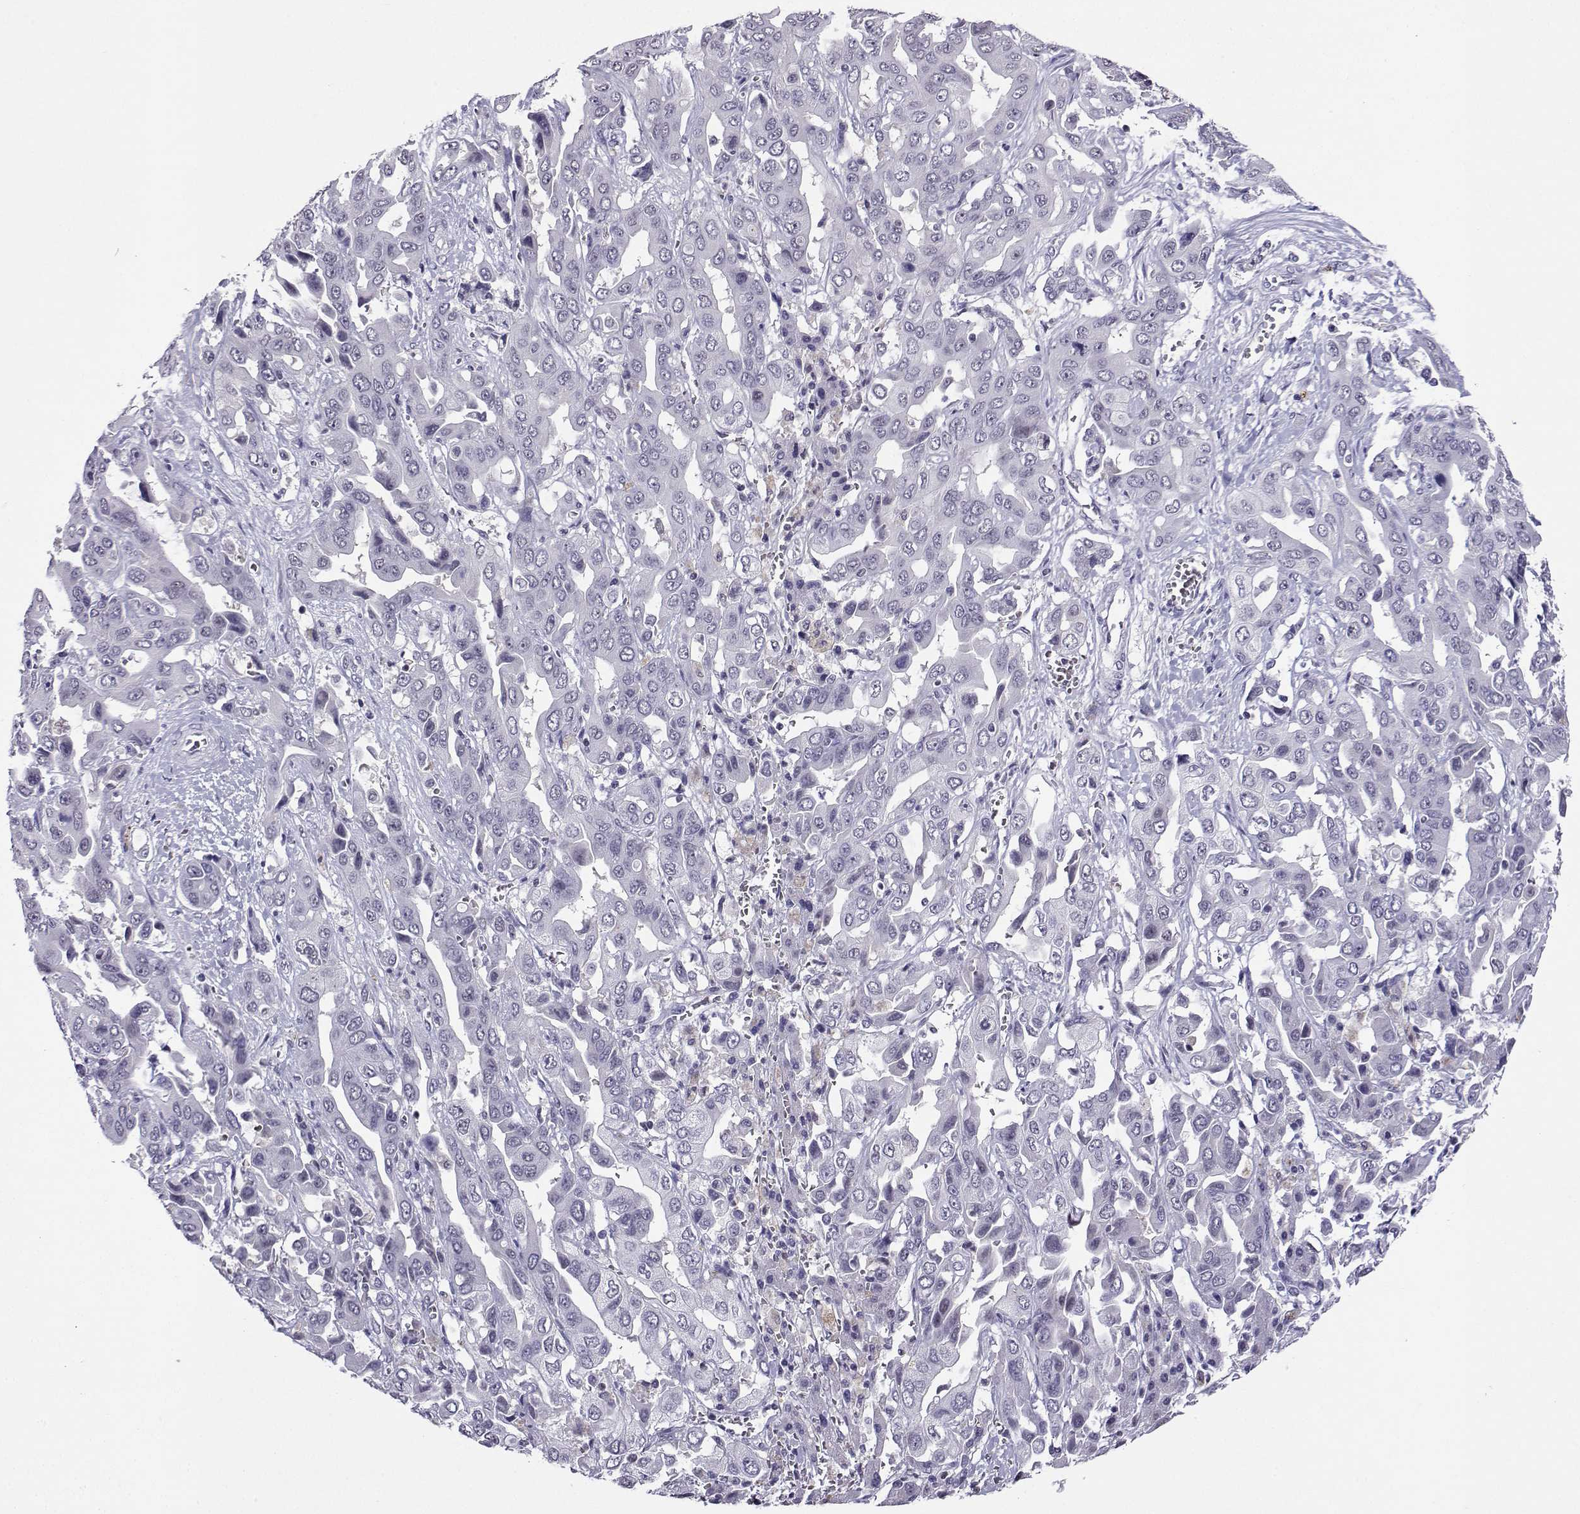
{"staining": {"intensity": "negative", "quantity": "none", "location": "none"}, "tissue": "liver cancer", "cell_type": "Tumor cells", "image_type": "cancer", "snomed": [{"axis": "morphology", "description": "Cholangiocarcinoma"}, {"axis": "topography", "description": "Liver"}], "caption": "The histopathology image displays no significant expression in tumor cells of cholangiocarcinoma (liver). (DAB immunohistochemistry visualized using brightfield microscopy, high magnification).", "gene": "LRFN2", "patient": {"sex": "female", "age": 52}}